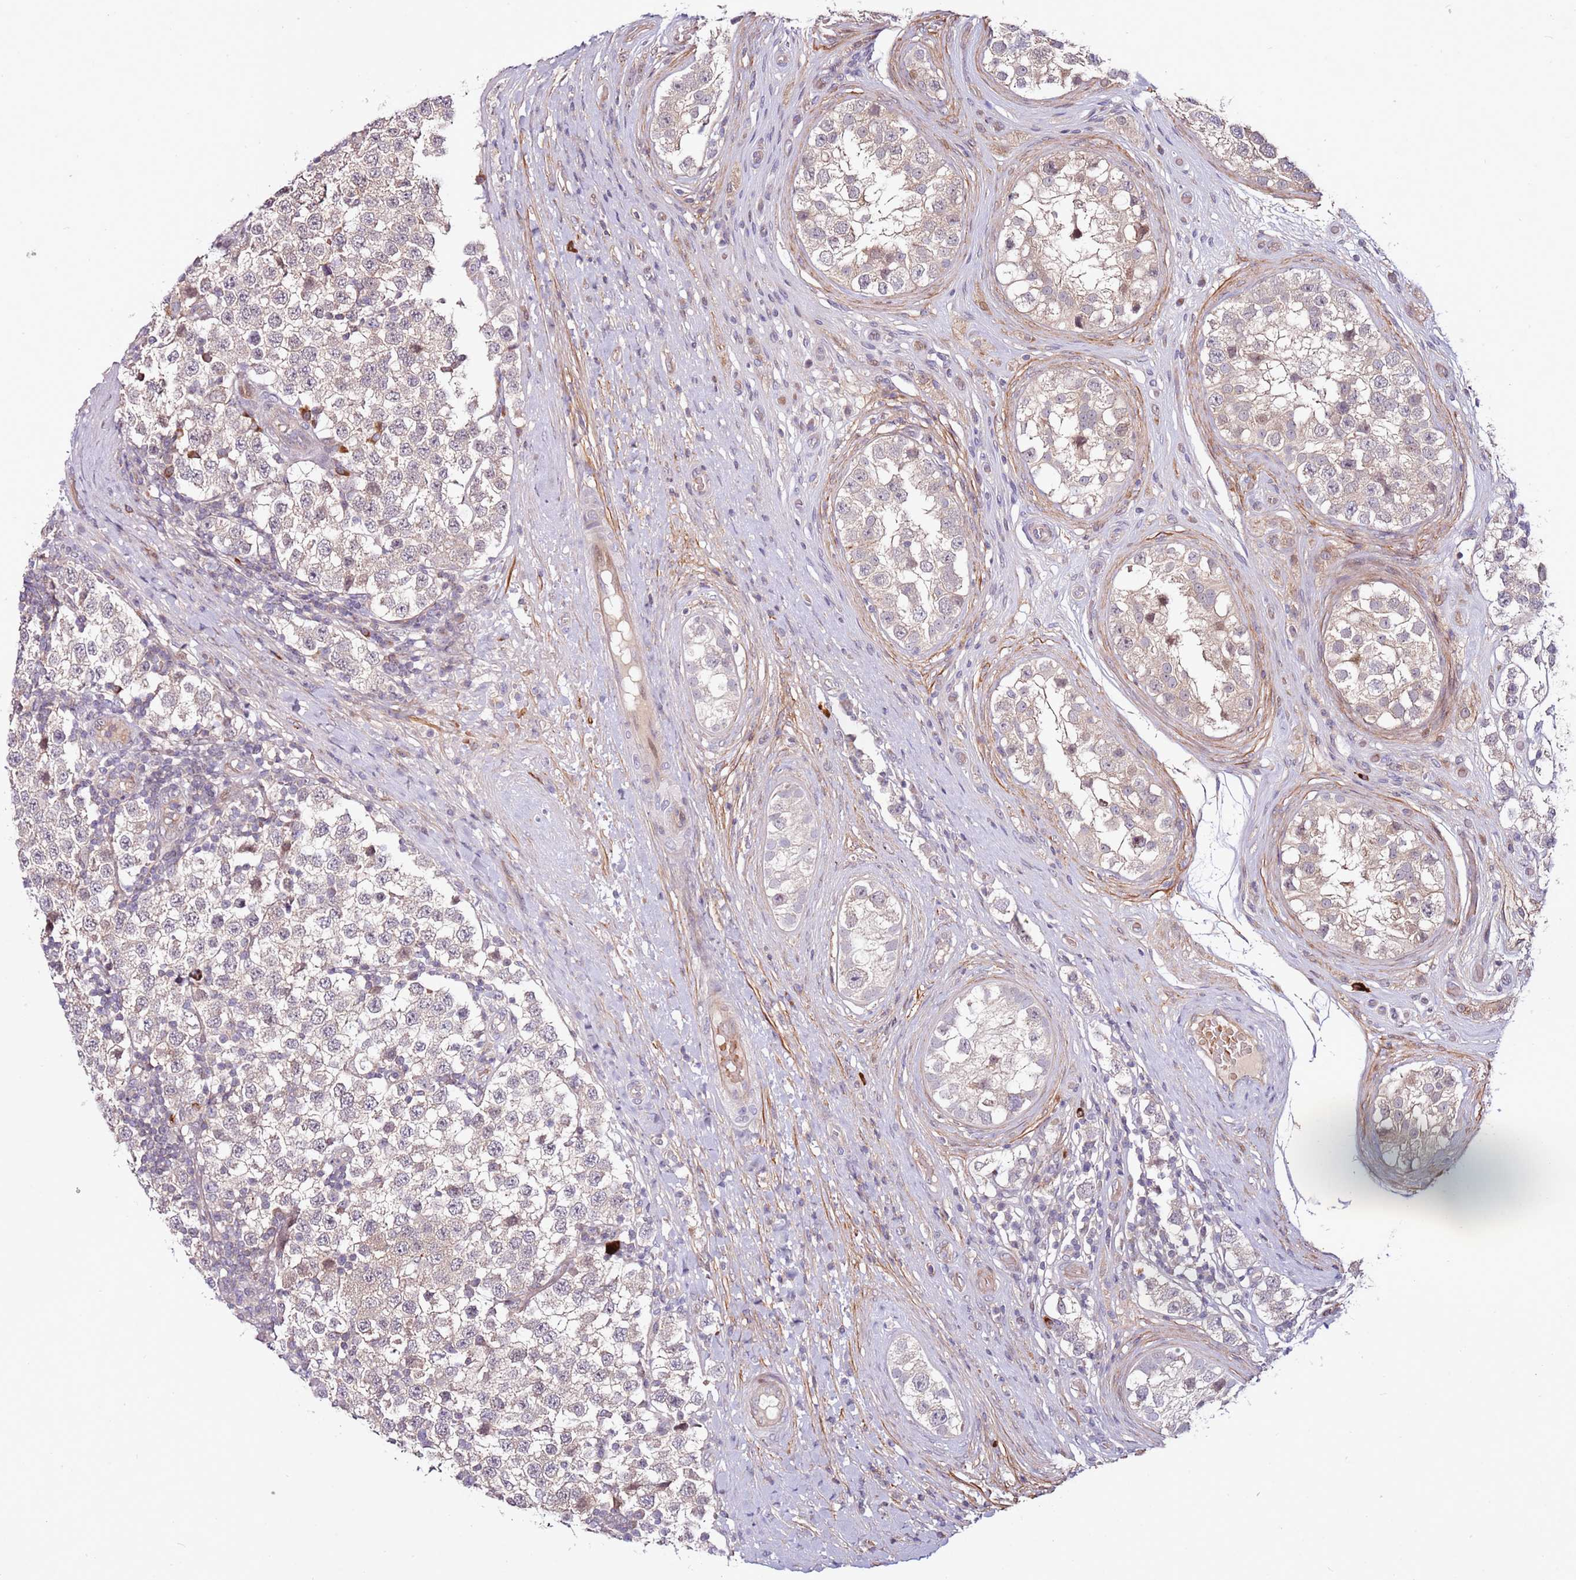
{"staining": {"intensity": "weak", "quantity": "<25%", "location": "cytoplasmic/membranous"}, "tissue": "testis cancer", "cell_type": "Tumor cells", "image_type": "cancer", "snomed": [{"axis": "morphology", "description": "Seminoma, NOS"}, {"axis": "topography", "description": "Testis"}], "caption": "Testis seminoma was stained to show a protein in brown. There is no significant staining in tumor cells. The staining was performed using DAB (3,3'-diaminobenzidine) to visualize the protein expression in brown, while the nuclei were stained in blue with hematoxylin (Magnification: 20x).", "gene": "MTG2", "patient": {"sex": "male", "age": 34}}